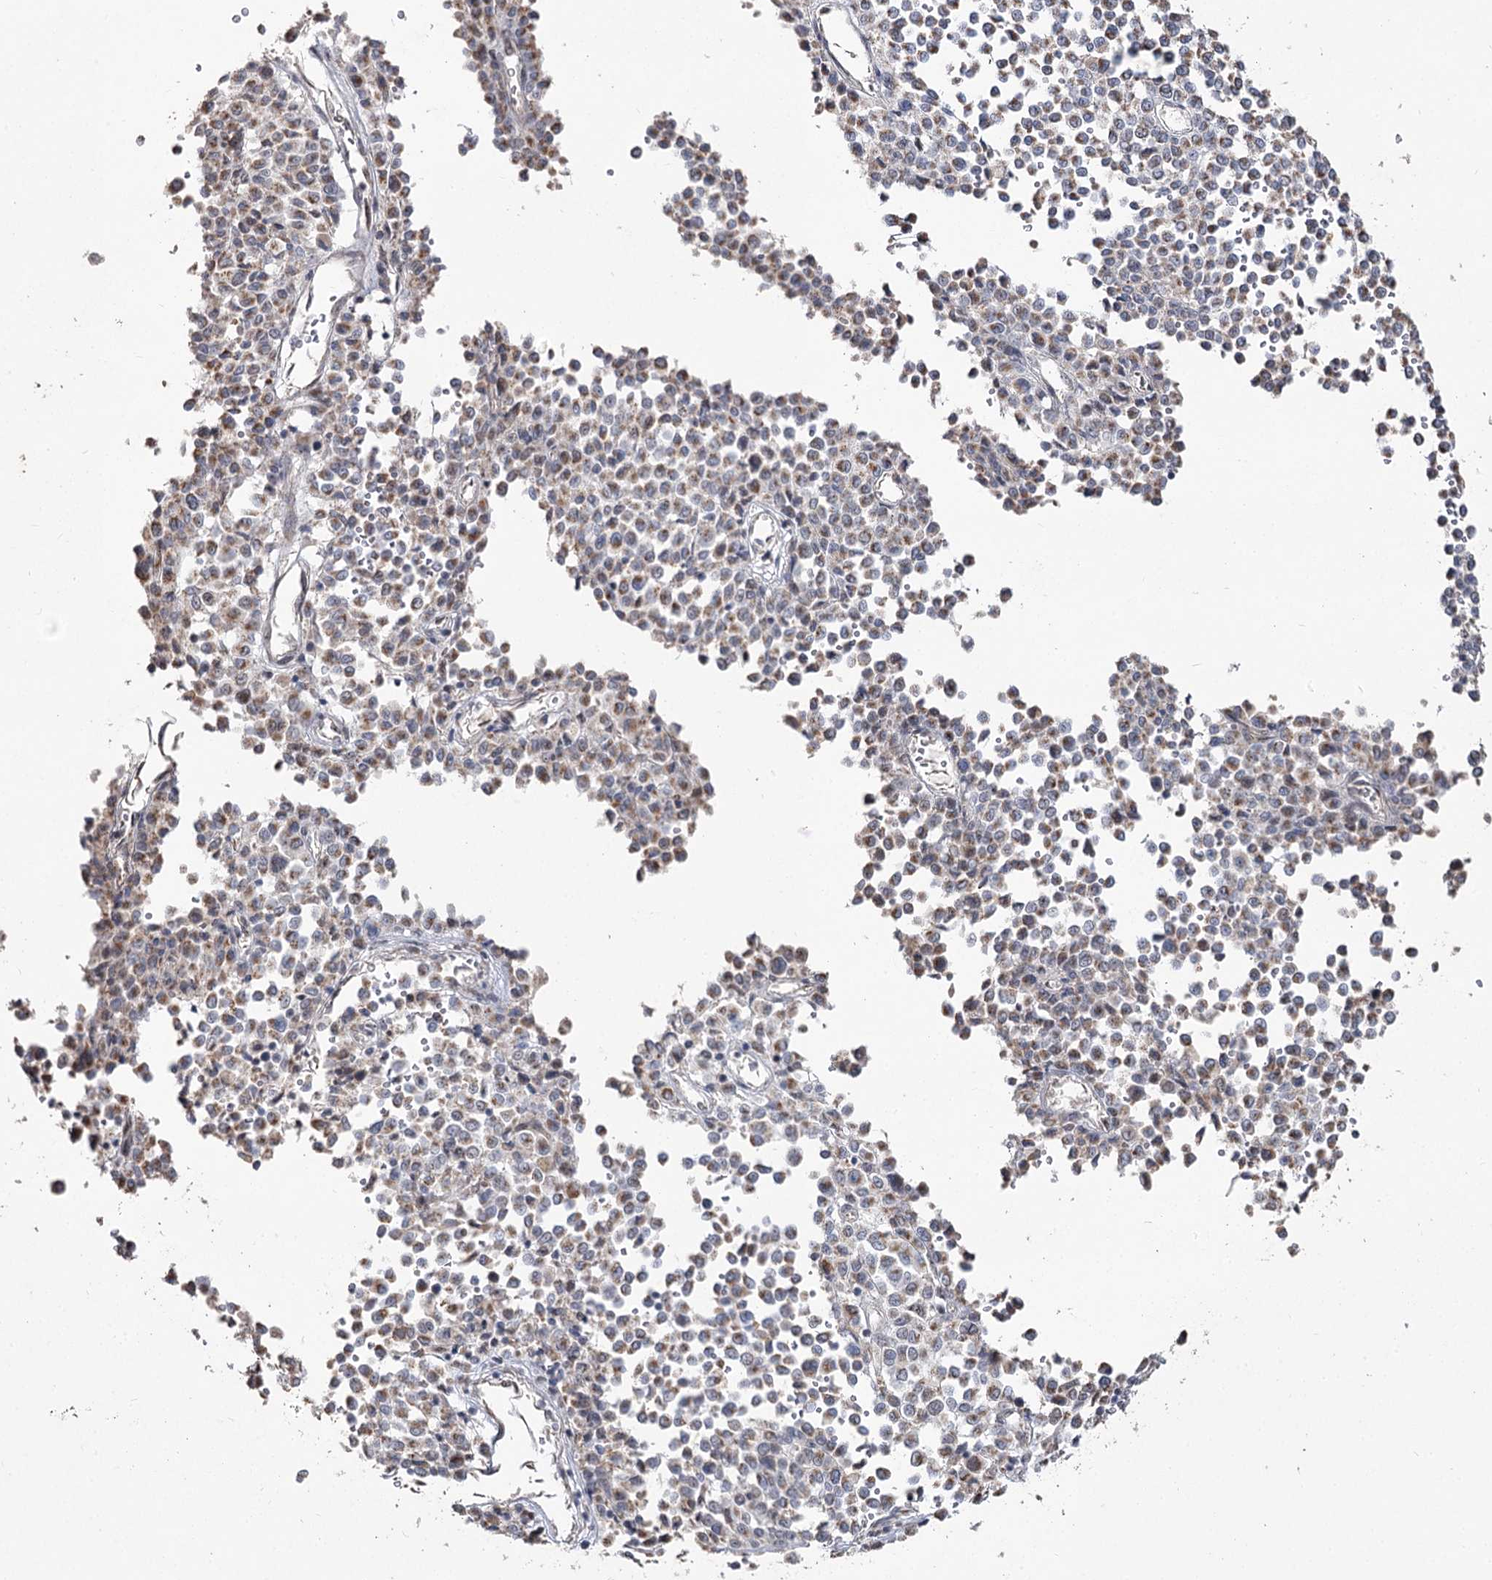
{"staining": {"intensity": "weak", "quantity": ">75%", "location": "cytoplasmic/membranous"}, "tissue": "melanoma", "cell_type": "Tumor cells", "image_type": "cancer", "snomed": [{"axis": "morphology", "description": "Malignant melanoma, Metastatic site"}, {"axis": "topography", "description": "Pancreas"}], "caption": "Melanoma was stained to show a protein in brown. There is low levels of weak cytoplasmic/membranous positivity in approximately >75% of tumor cells. The staining is performed using DAB brown chromogen to label protein expression. The nuclei are counter-stained blue using hematoxylin.", "gene": "RUFY4", "patient": {"sex": "female", "age": 30}}